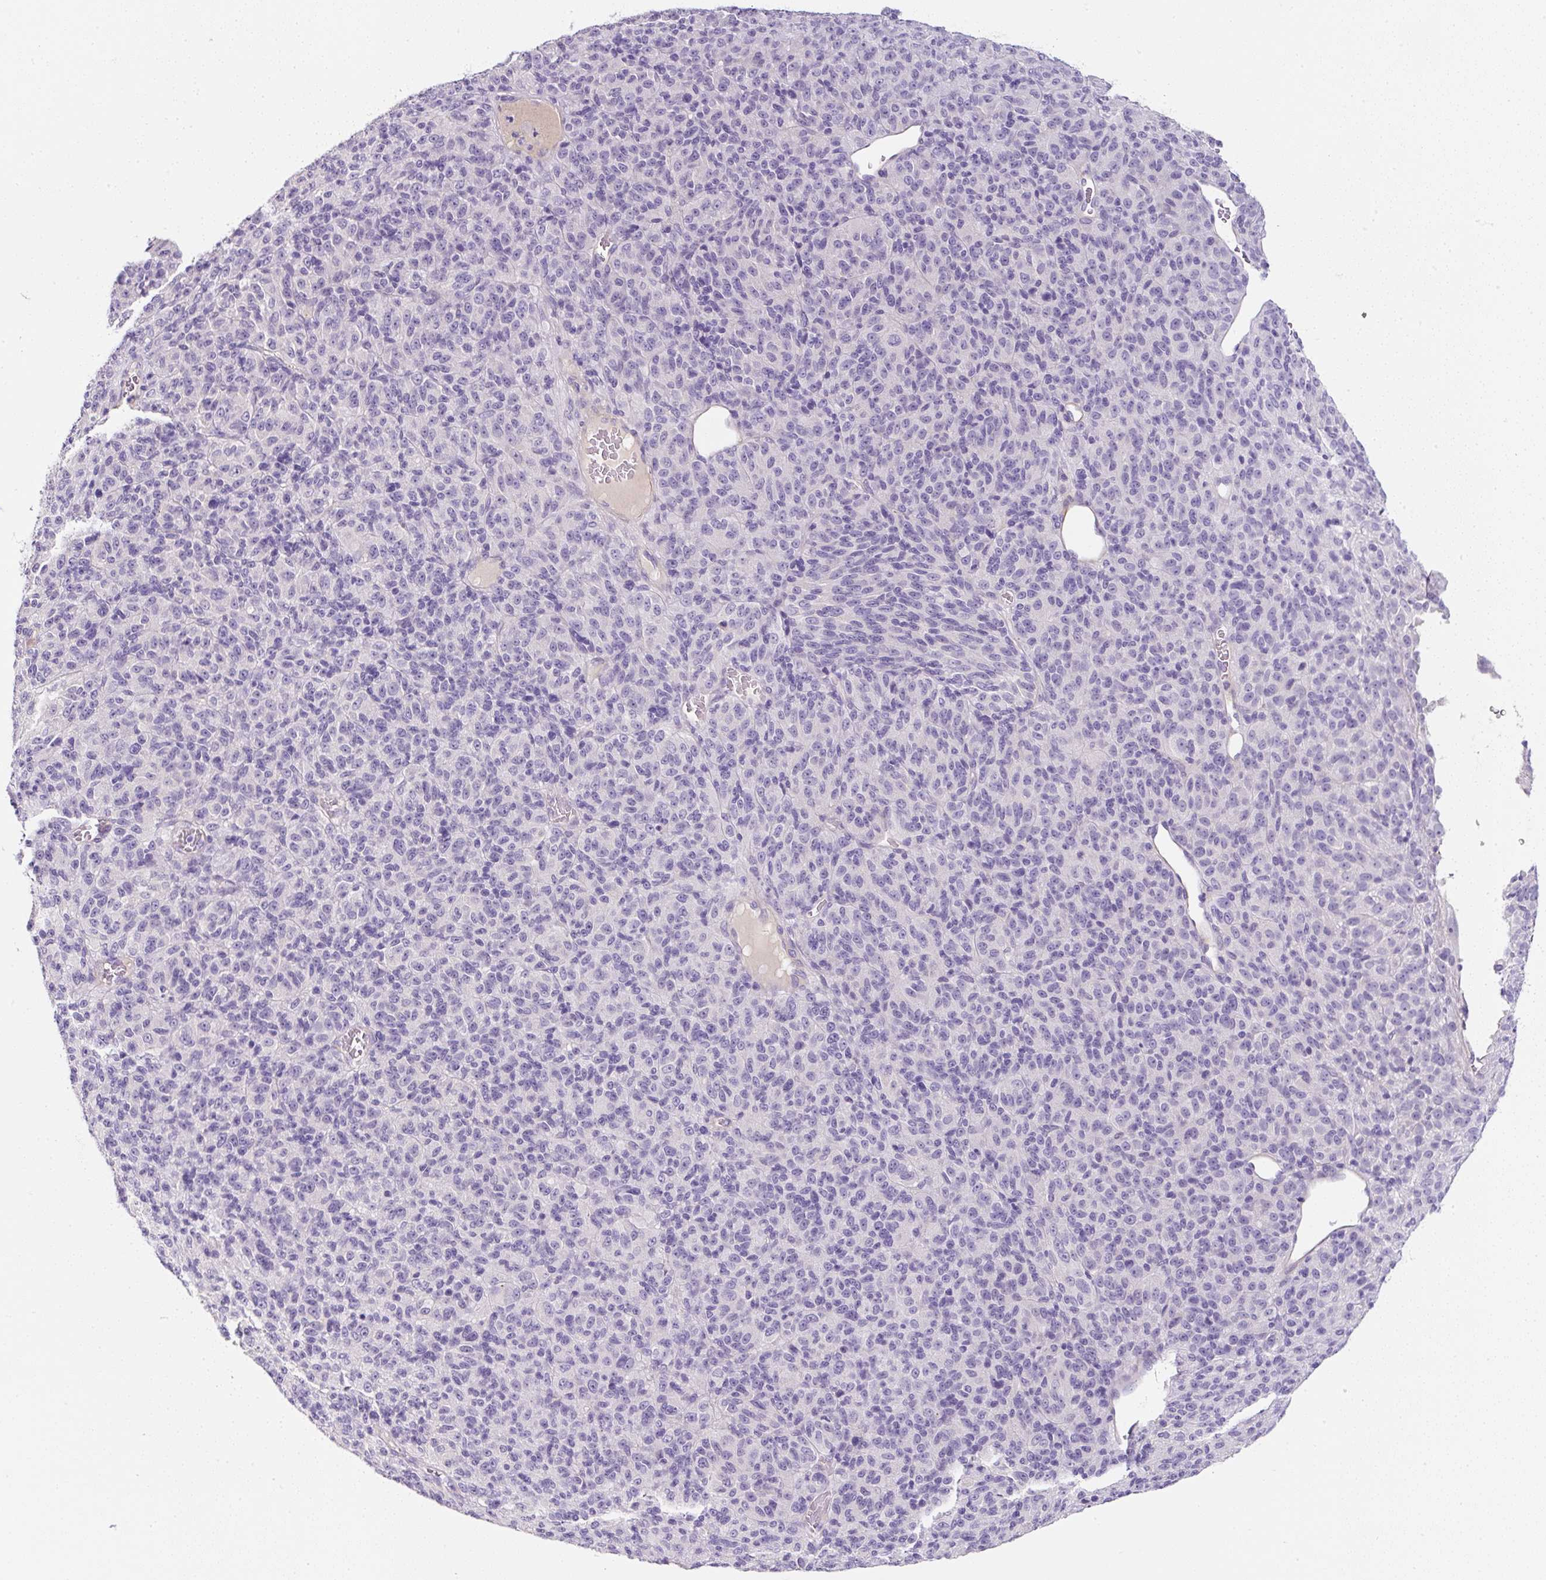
{"staining": {"intensity": "negative", "quantity": "none", "location": "none"}, "tissue": "melanoma", "cell_type": "Tumor cells", "image_type": "cancer", "snomed": [{"axis": "morphology", "description": "Malignant melanoma, Metastatic site"}, {"axis": "topography", "description": "Brain"}], "caption": "Immunohistochemistry (IHC) photomicrograph of malignant melanoma (metastatic site) stained for a protein (brown), which shows no staining in tumor cells.", "gene": "OR14A2", "patient": {"sex": "female", "age": 56}}